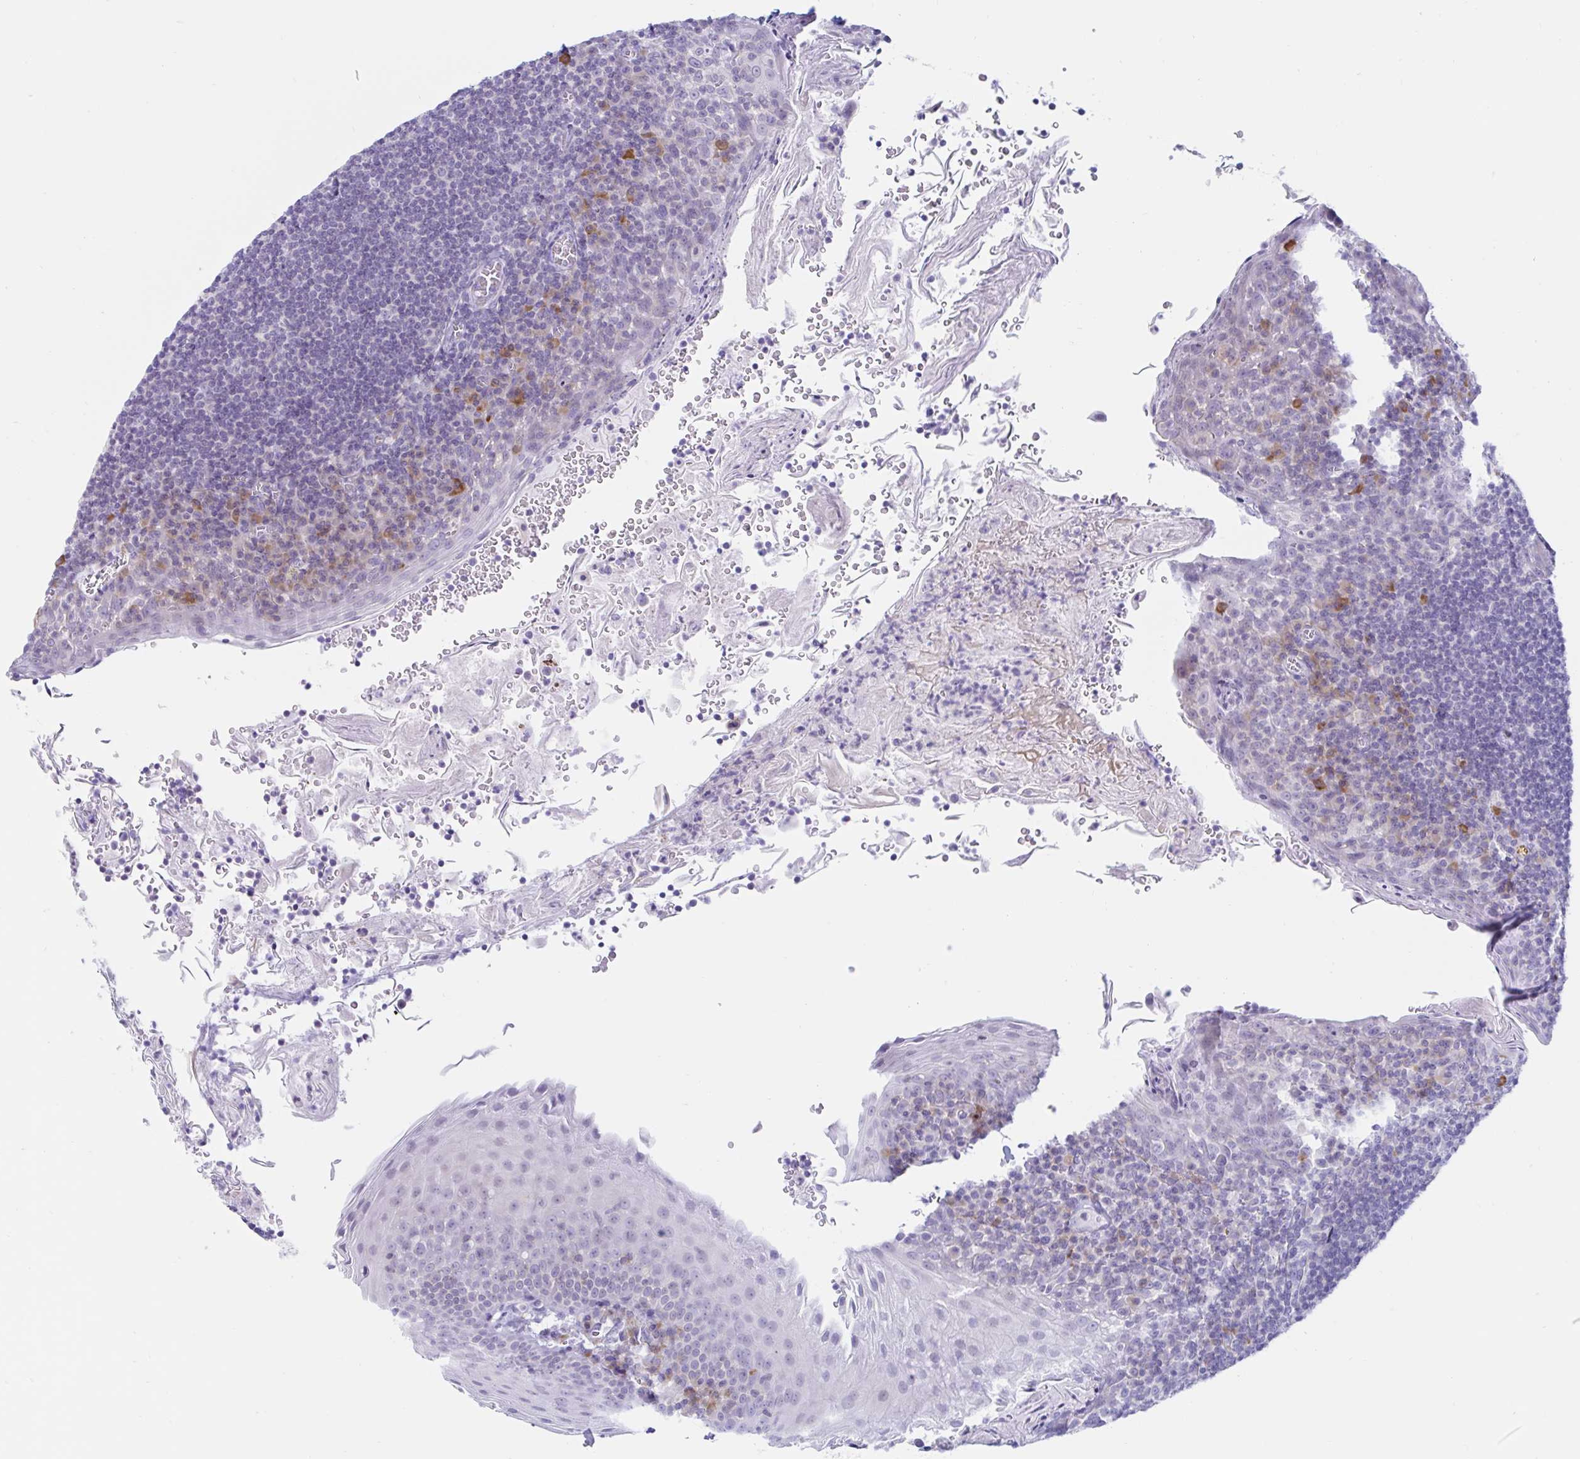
{"staining": {"intensity": "negative", "quantity": "none", "location": "none"}, "tissue": "tonsil", "cell_type": "Germinal center cells", "image_type": "normal", "snomed": [{"axis": "morphology", "description": "Normal tissue, NOS"}, {"axis": "topography", "description": "Tonsil"}], "caption": "This photomicrograph is of unremarkable tonsil stained with immunohistochemistry (IHC) to label a protein in brown with the nuclei are counter-stained blue. There is no expression in germinal center cells. (Stains: DAB (3,3'-diaminobenzidine) immunohistochemistry (IHC) with hematoxylin counter stain, Microscopy: brightfield microscopy at high magnification).", "gene": "BEST1", "patient": {"sex": "male", "age": 27}}